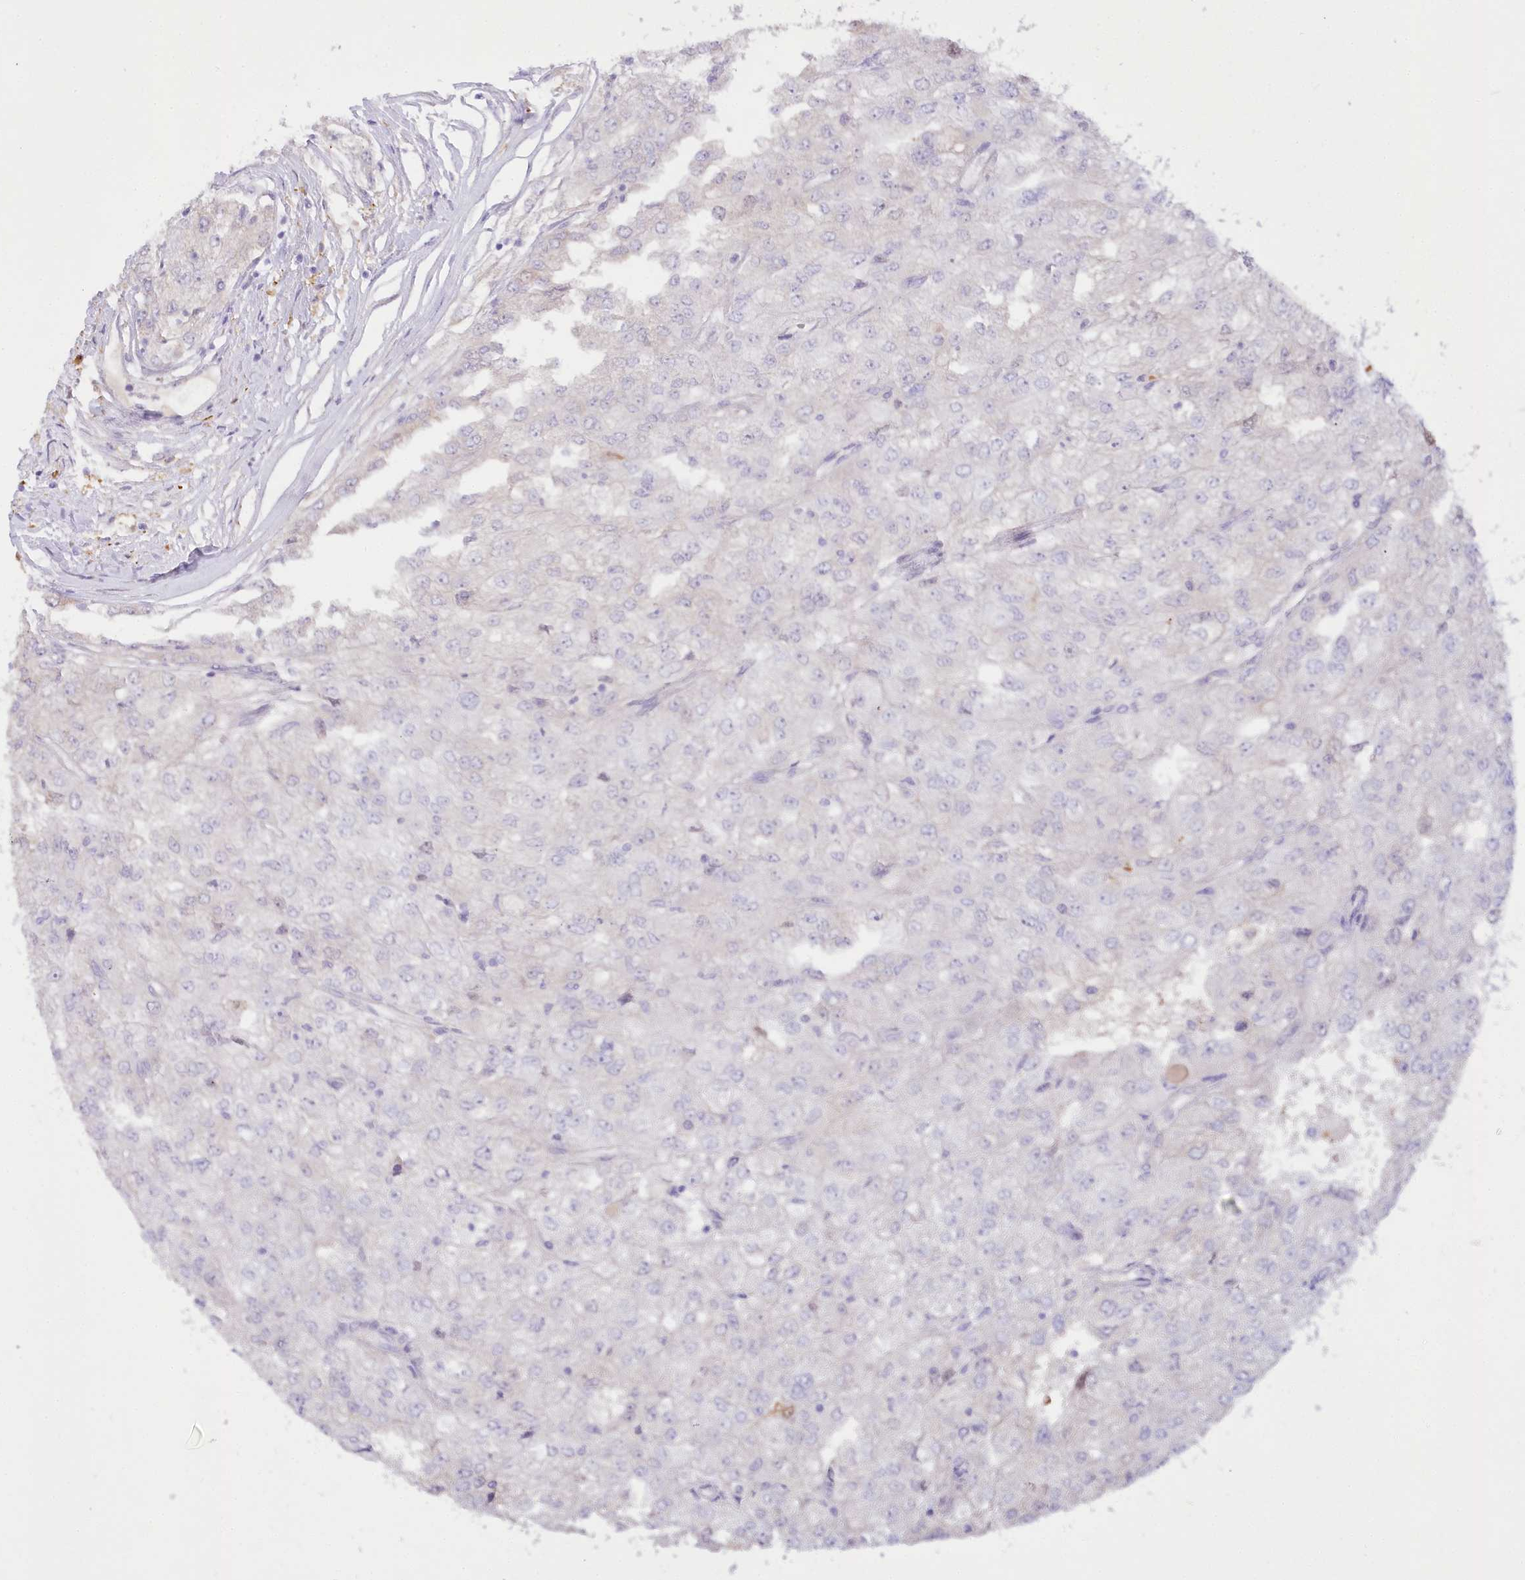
{"staining": {"intensity": "negative", "quantity": "none", "location": "none"}, "tissue": "renal cancer", "cell_type": "Tumor cells", "image_type": "cancer", "snomed": [{"axis": "morphology", "description": "Adenocarcinoma, NOS"}, {"axis": "topography", "description": "Kidney"}], "caption": "Immunohistochemical staining of human renal adenocarcinoma exhibits no significant staining in tumor cells.", "gene": "MYOZ1", "patient": {"sex": "female", "age": 54}}